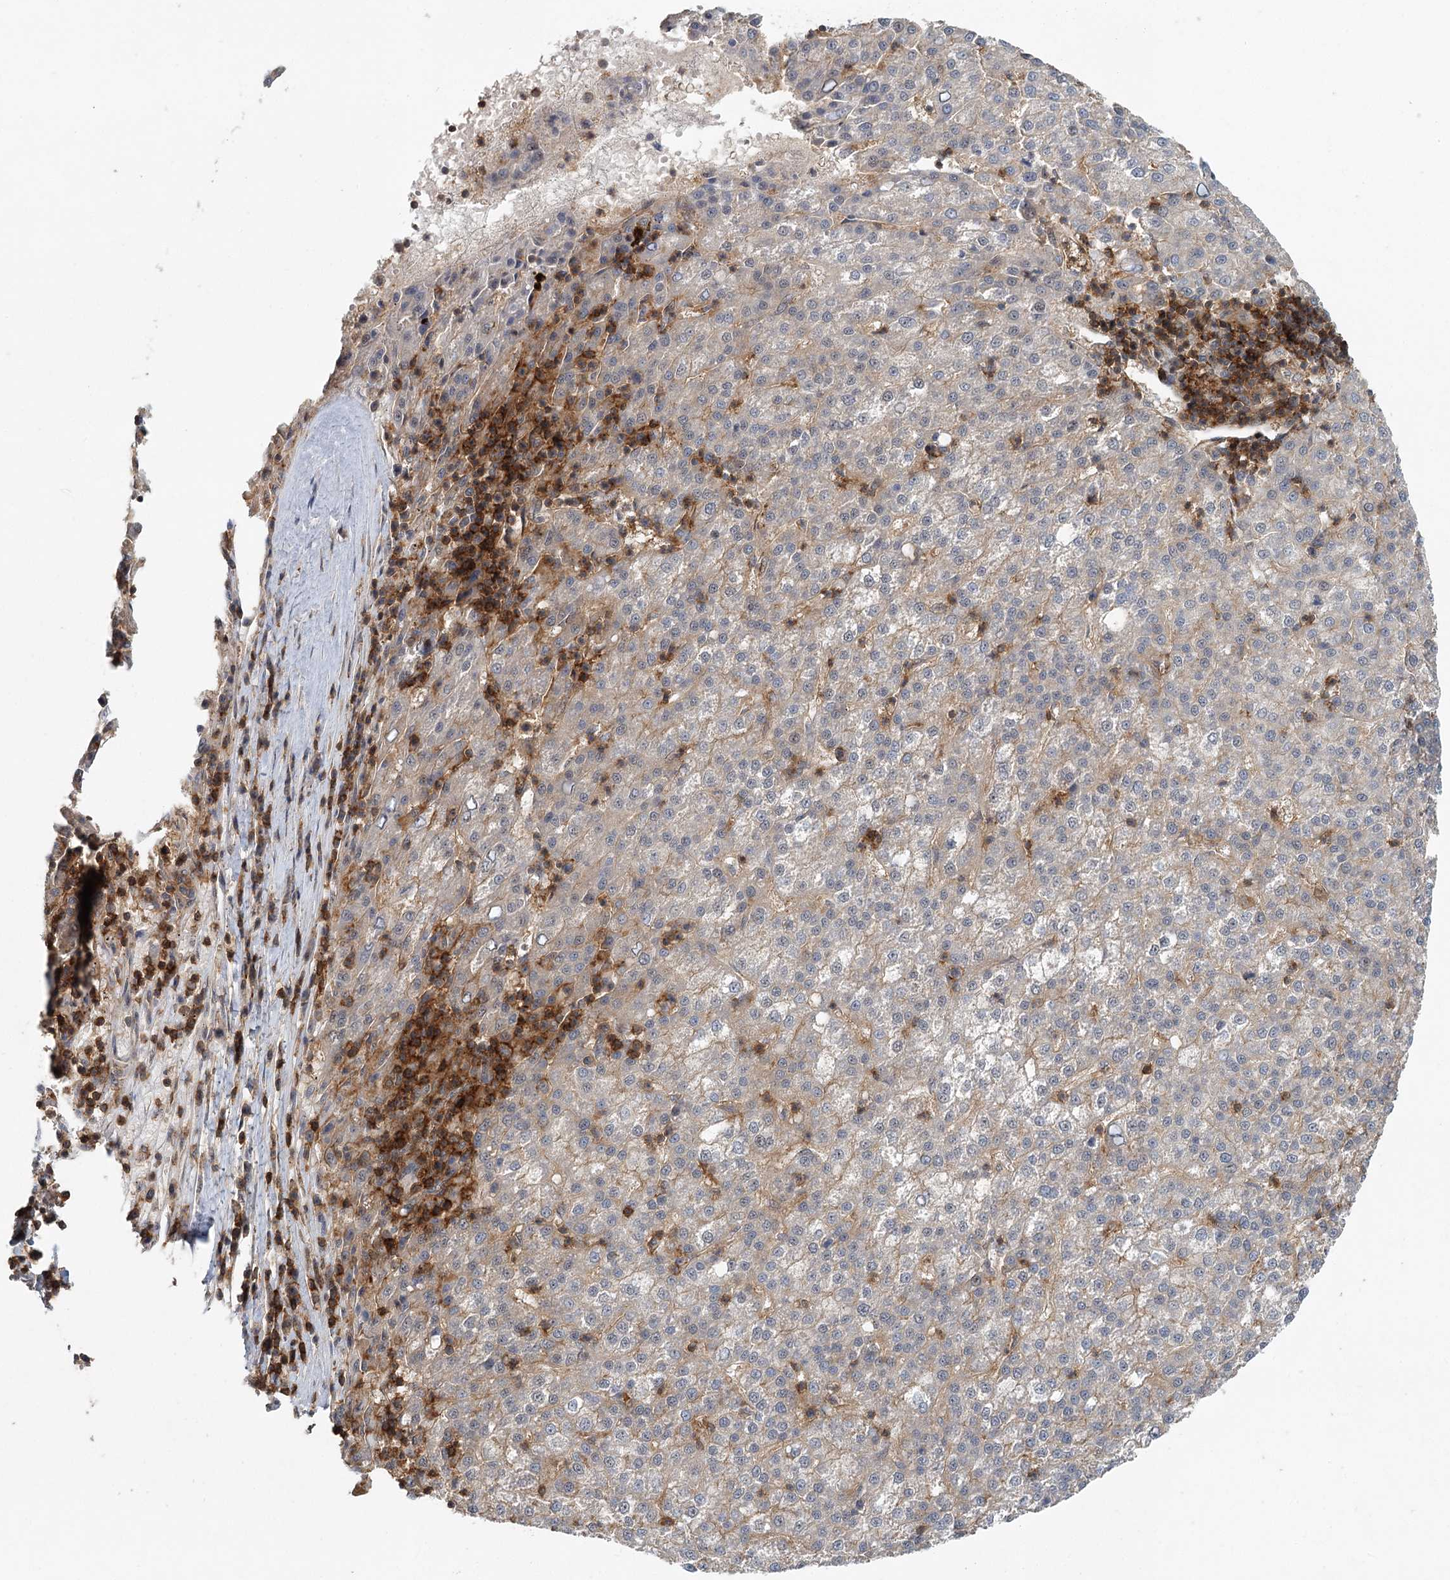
{"staining": {"intensity": "negative", "quantity": "none", "location": "none"}, "tissue": "liver cancer", "cell_type": "Tumor cells", "image_type": "cancer", "snomed": [{"axis": "morphology", "description": "Carcinoma, Hepatocellular, NOS"}, {"axis": "topography", "description": "Liver"}], "caption": "An immunohistochemistry photomicrograph of liver cancer (hepatocellular carcinoma) is shown. There is no staining in tumor cells of liver cancer (hepatocellular carcinoma).", "gene": "CDC42SE2", "patient": {"sex": "female", "age": 58}}